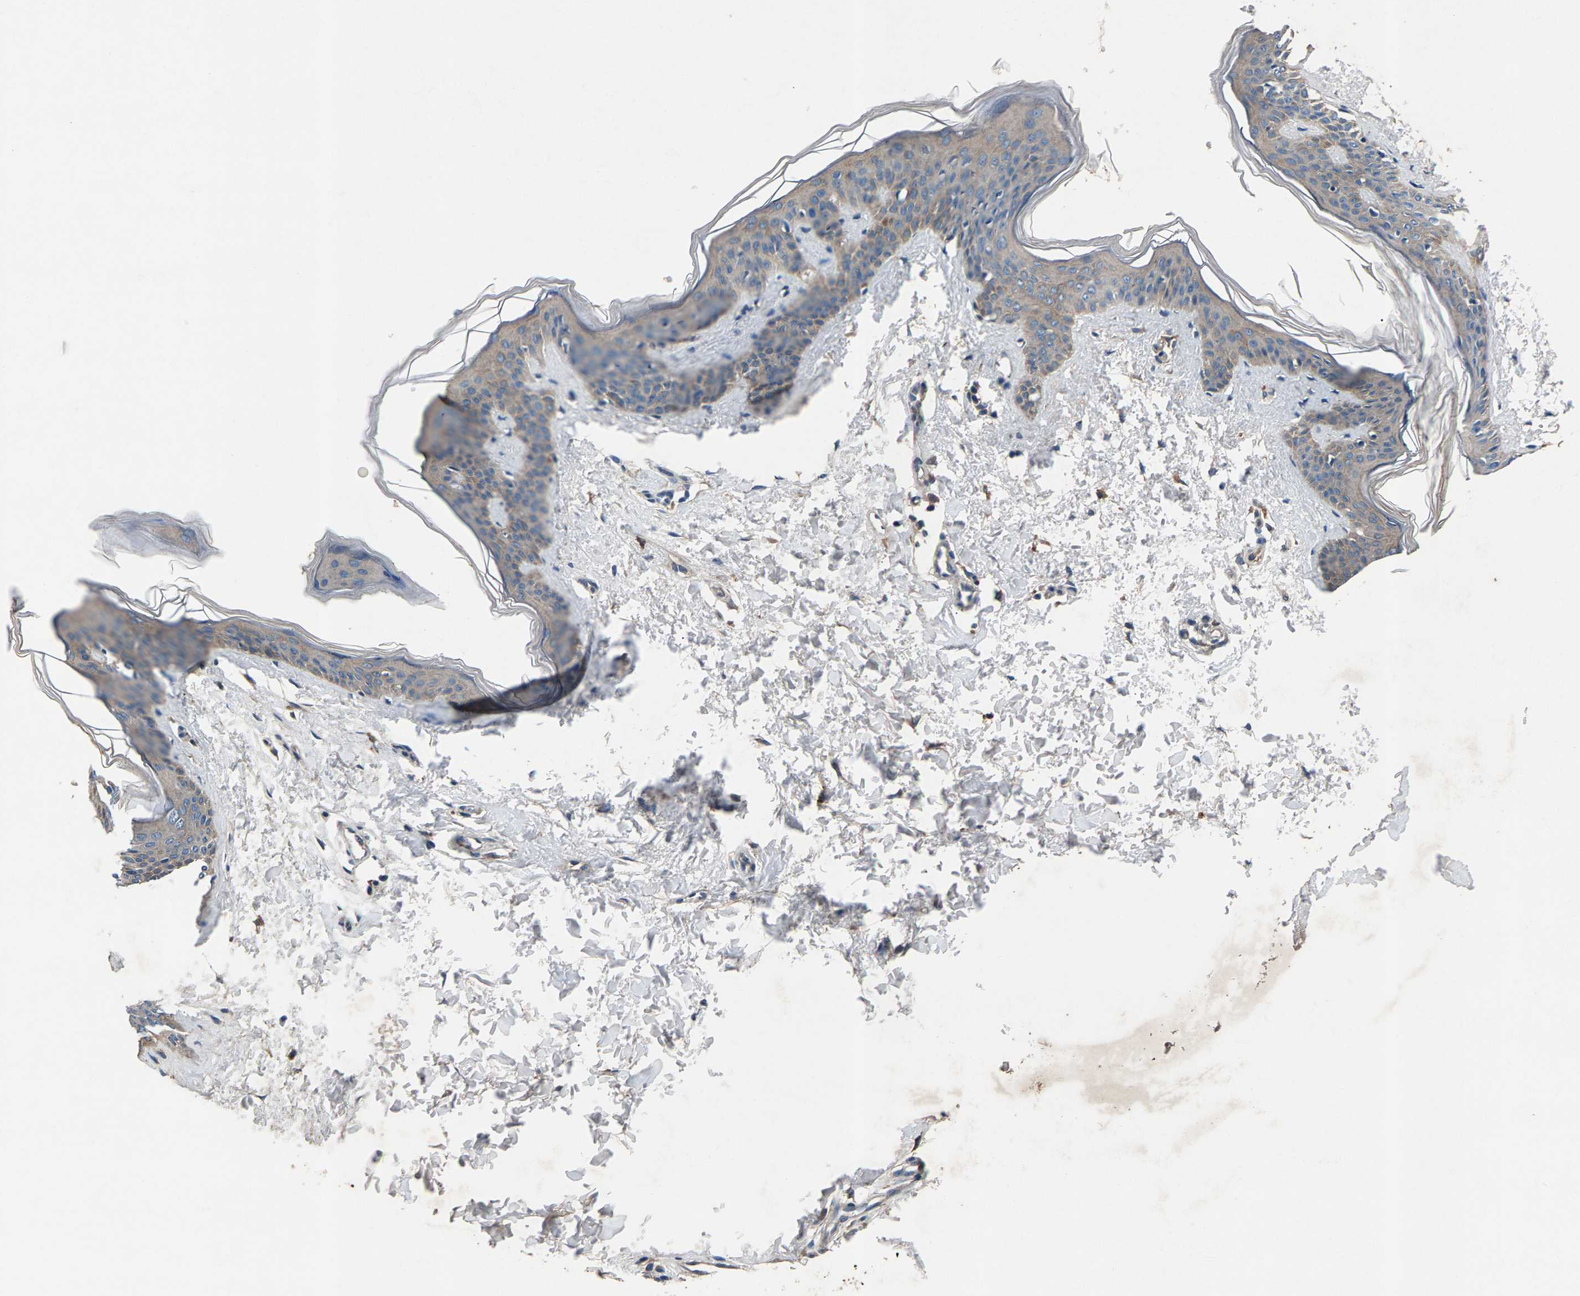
{"staining": {"intensity": "moderate", "quantity": "25%-75%", "location": "cytoplasmic/membranous"}, "tissue": "skin", "cell_type": "Fibroblasts", "image_type": "normal", "snomed": [{"axis": "morphology", "description": "Normal tissue, NOS"}, {"axis": "topography", "description": "Skin"}], "caption": "Skin stained with immunohistochemistry (IHC) reveals moderate cytoplasmic/membranous positivity in approximately 25%-75% of fibroblasts.", "gene": "PRXL2C", "patient": {"sex": "female", "age": 17}}